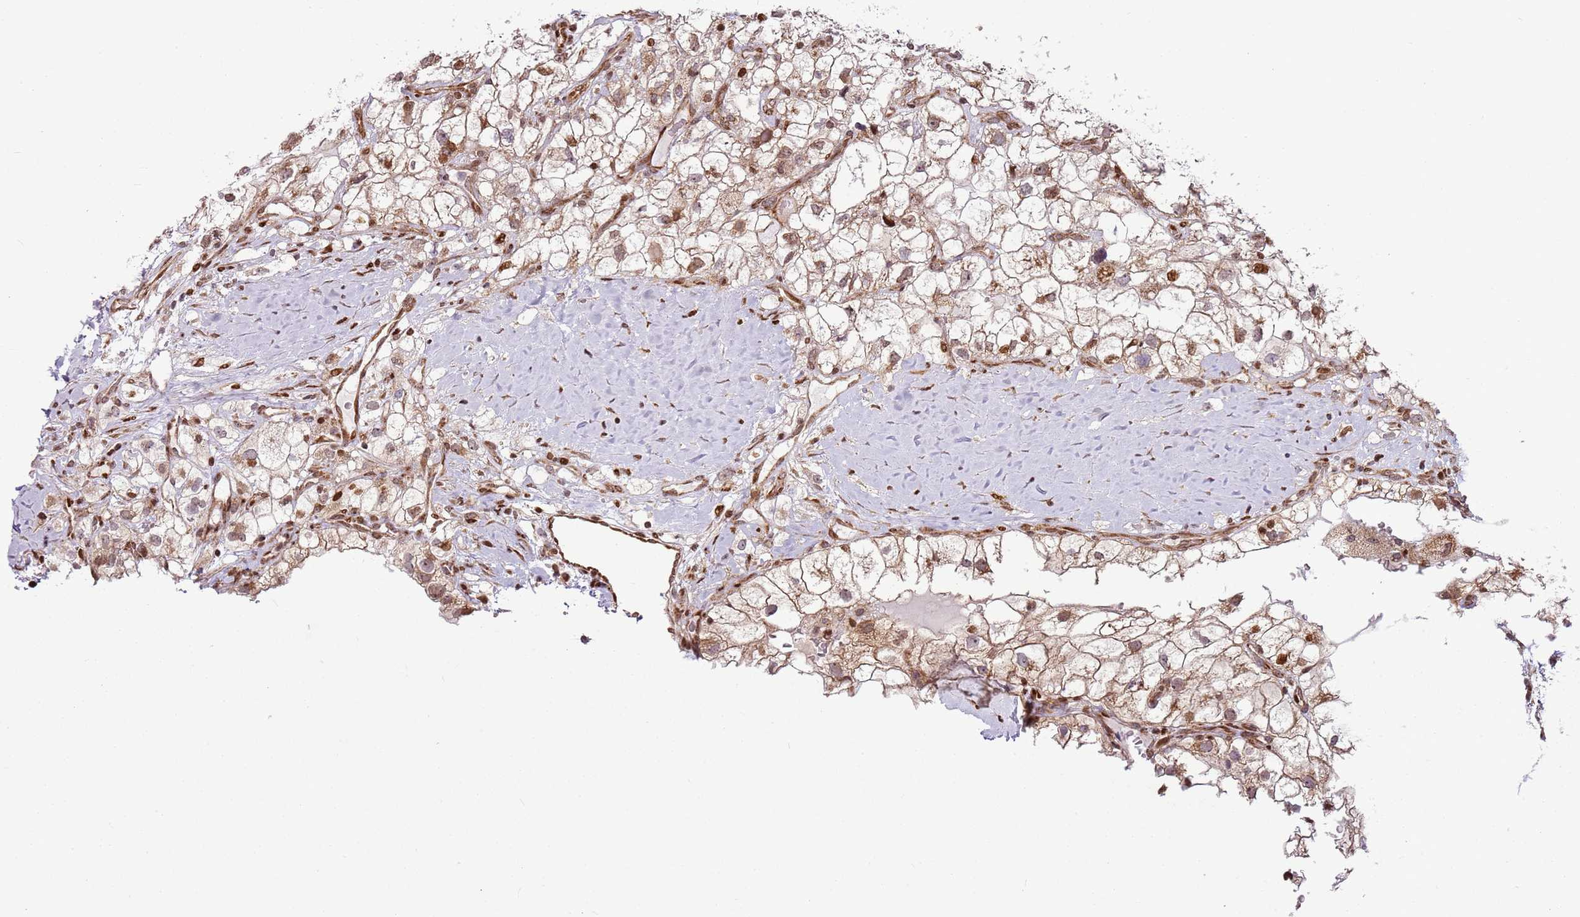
{"staining": {"intensity": "moderate", "quantity": ">75%", "location": "cytoplasmic/membranous,nuclear"}, "tissue": "renal cancer", "cell_type": "Tumor cells", "image_type": "cancer", "snomed": [{"axis": "morphology", "description": "Adenocarcinoma, NOS"}, {"axis": "topography", "description": "Kidney"}], "caption": "Renal adenocarcinoma stained with DAB immunohistochemistry reveals medium levels of moderate cytoplasmic/membranous and nuclear positivity in approximately >75% of tumor cells.", "gene": "PCTP", "patient": {"sex": "male", "age": 59}}